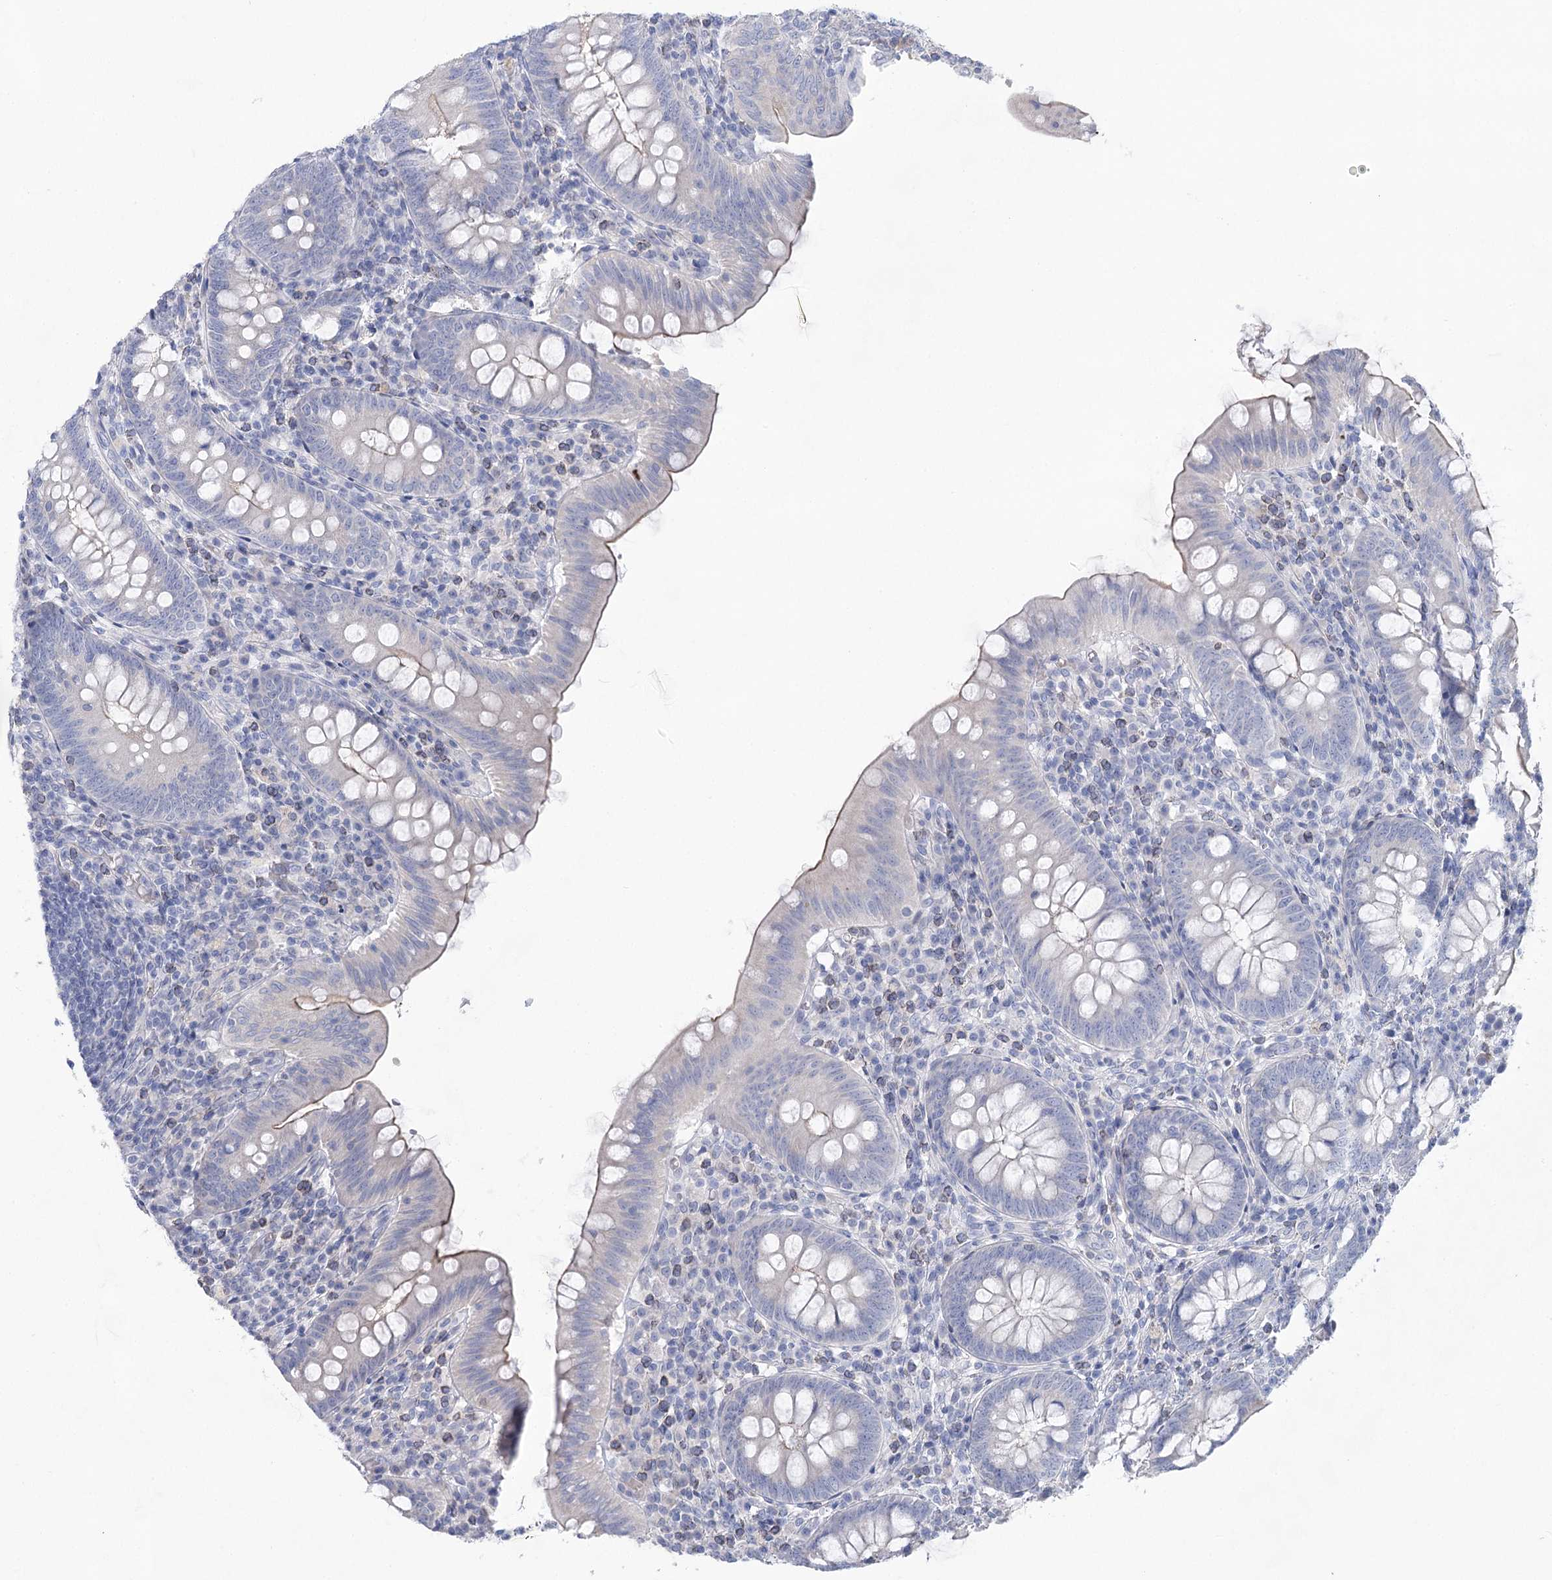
{"staining": {"intensity": "weak", "quantity": "<25%", "location": "cytoplasmic/membranous"}, "tissue": "appendix", "cell_type": "Glandular cells", "image_type": "normal", "snomed": [{"axis": "morphology", "description": "Normal tissue, NOS"}, {"axis": "topography", "description": "Appendix"}], "caption": "Immunohistochemistry image of unremarkable human appendix stained for a protein (brown), which demonstrates no expression in glandular cells. (Brightfield microscopy of DAB immunohistochemistry (IHC) at high magnification).", "gene": "WDR74", "patient": {"sex": "male", "age": 14}}